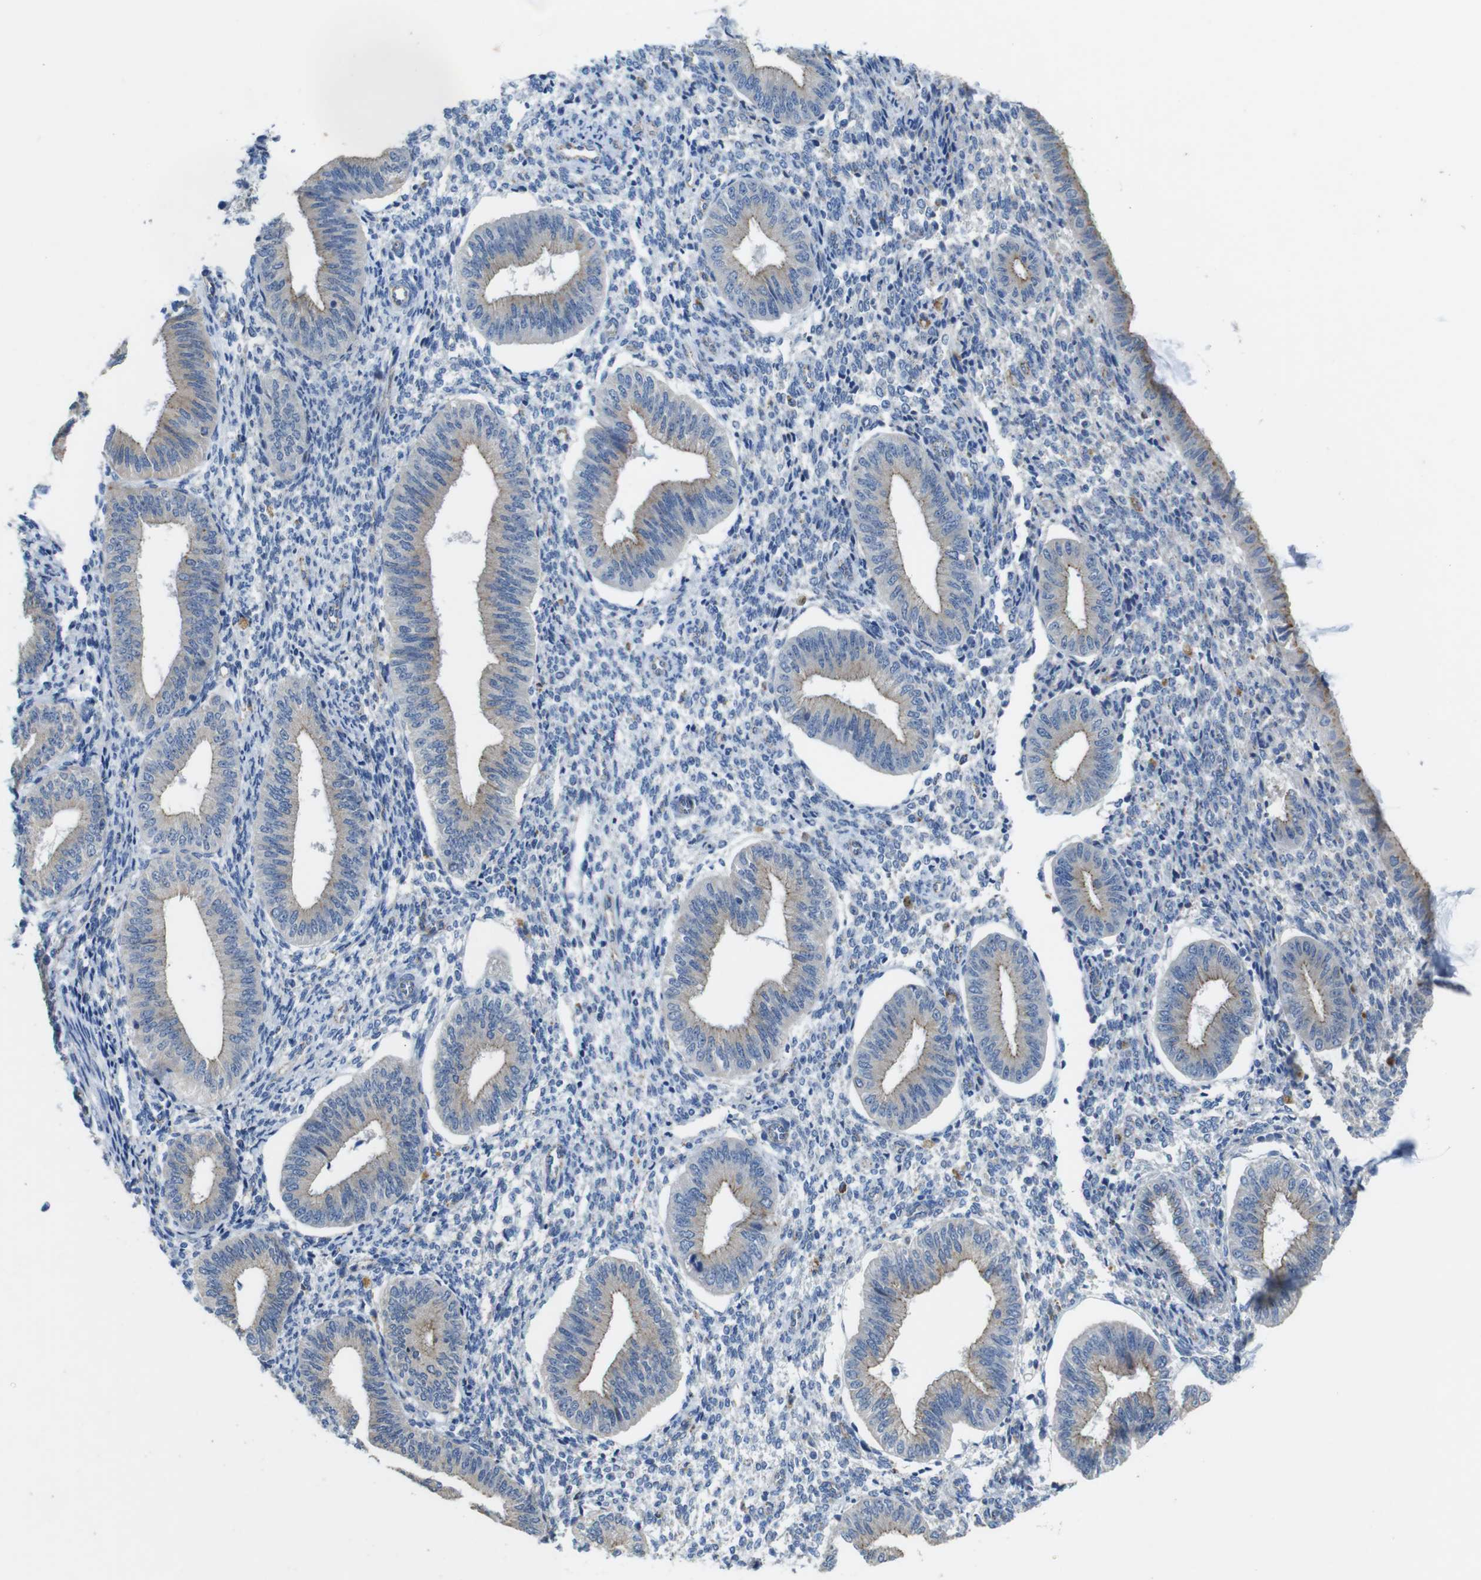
{"staining": {"intensity": "negative", "quantity": "none", "location": "none"}, "tissue": "endometrium", "cell_type": "Cells in endometrial stroma", "image_type": "normal", "snomed": [{"axis": "morphology", "description": "Normal tissue, NOS"}, {"axis": "topography", "description": "Endometrium"}], "caption": "Endometrium stained for a protein using IHC demonstrates no staining cells in endometrial stroma.", "gene": "NHLRC3", "patient": {"sex": "female", "age": 50}}